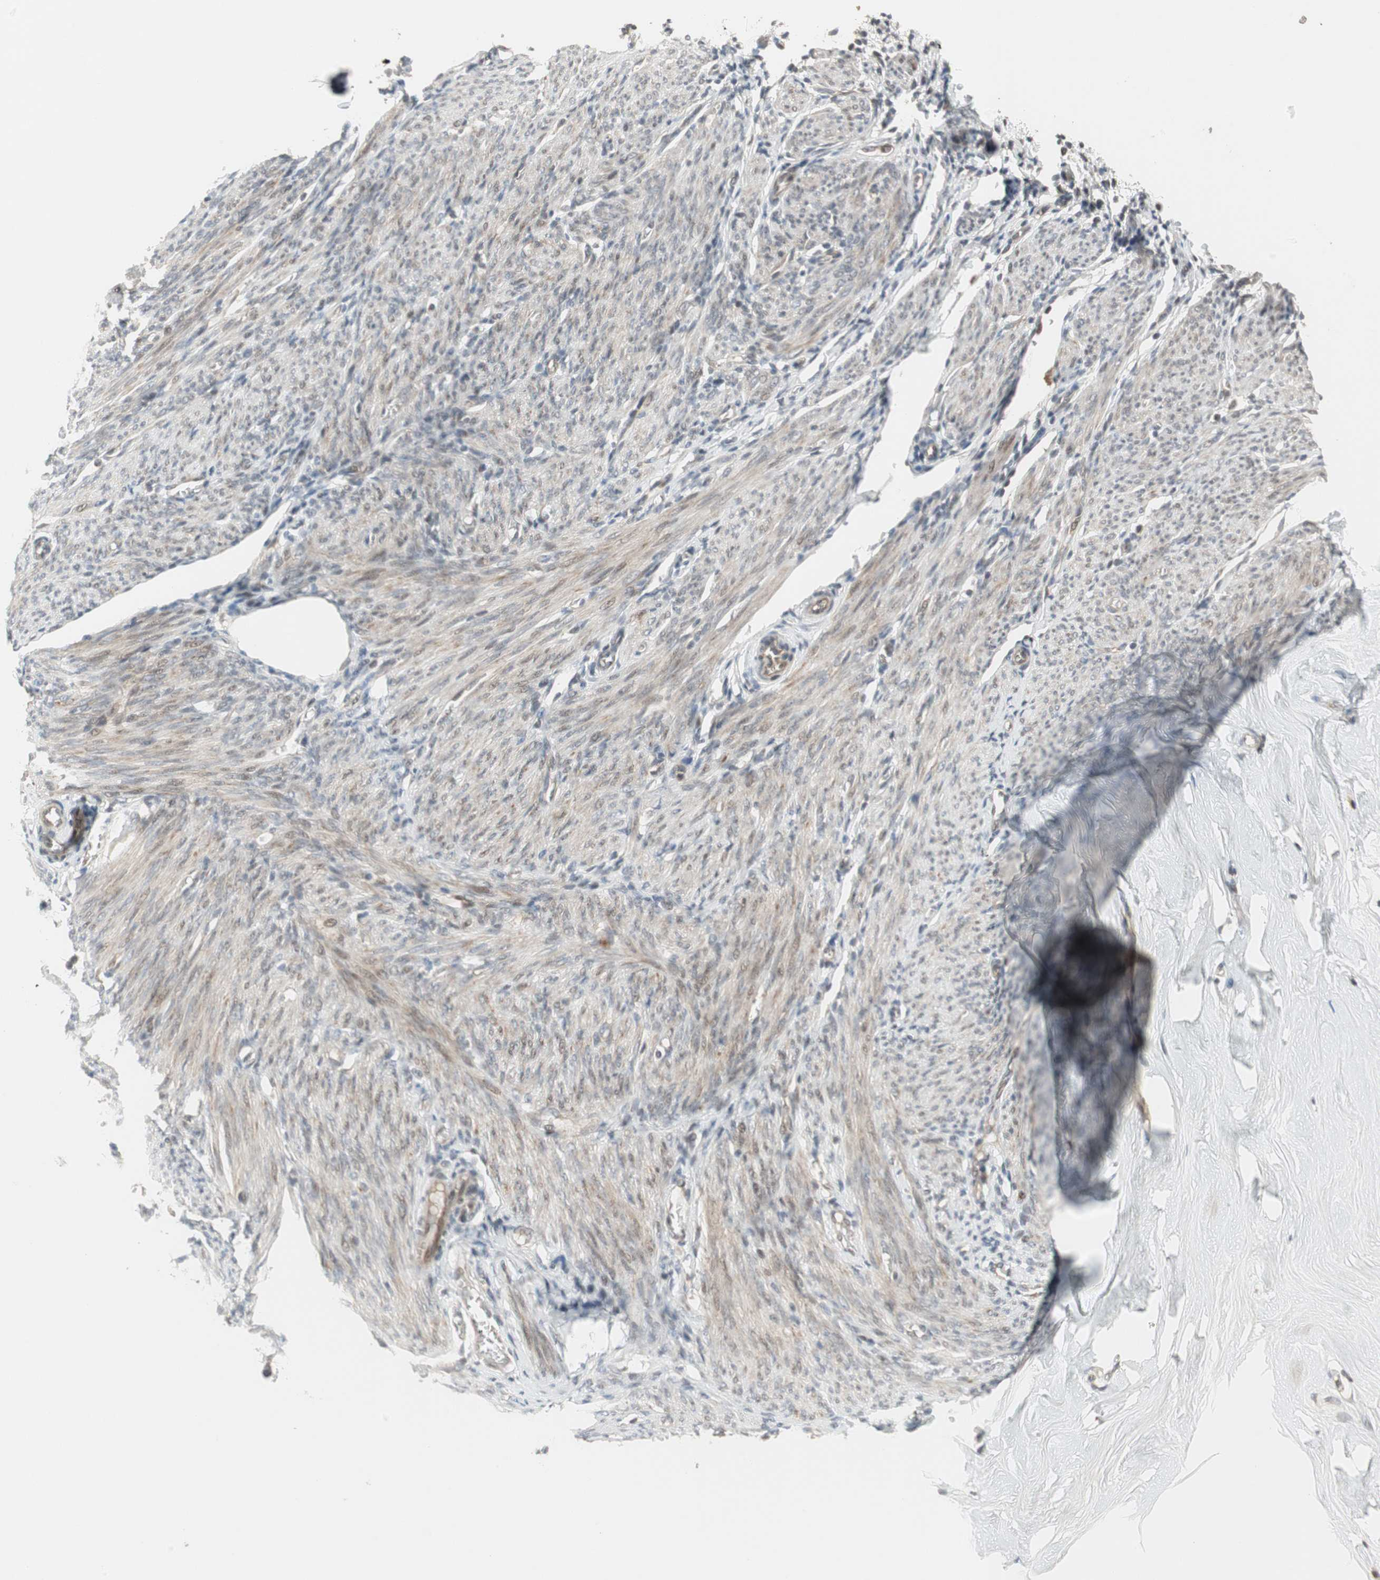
{"staining": {"intensity": "negative", "quantity": "none", "location": "none"}, "tissue": "endometrium", "cell_type": "Cells in endometrial stroma", "image_type": "normal", "snomed": [{"axis": "morphology", "description": "Normal tissue, NOS"}, {"axis": "topography", "description": "Endometrium"}], "caption": "Immunohistochemical staining of benign endometrium exhibits no significant staining in cells in endometrial stroma.", "gene": "SNX4", "patient": {"sex": "female", "age": 61}}